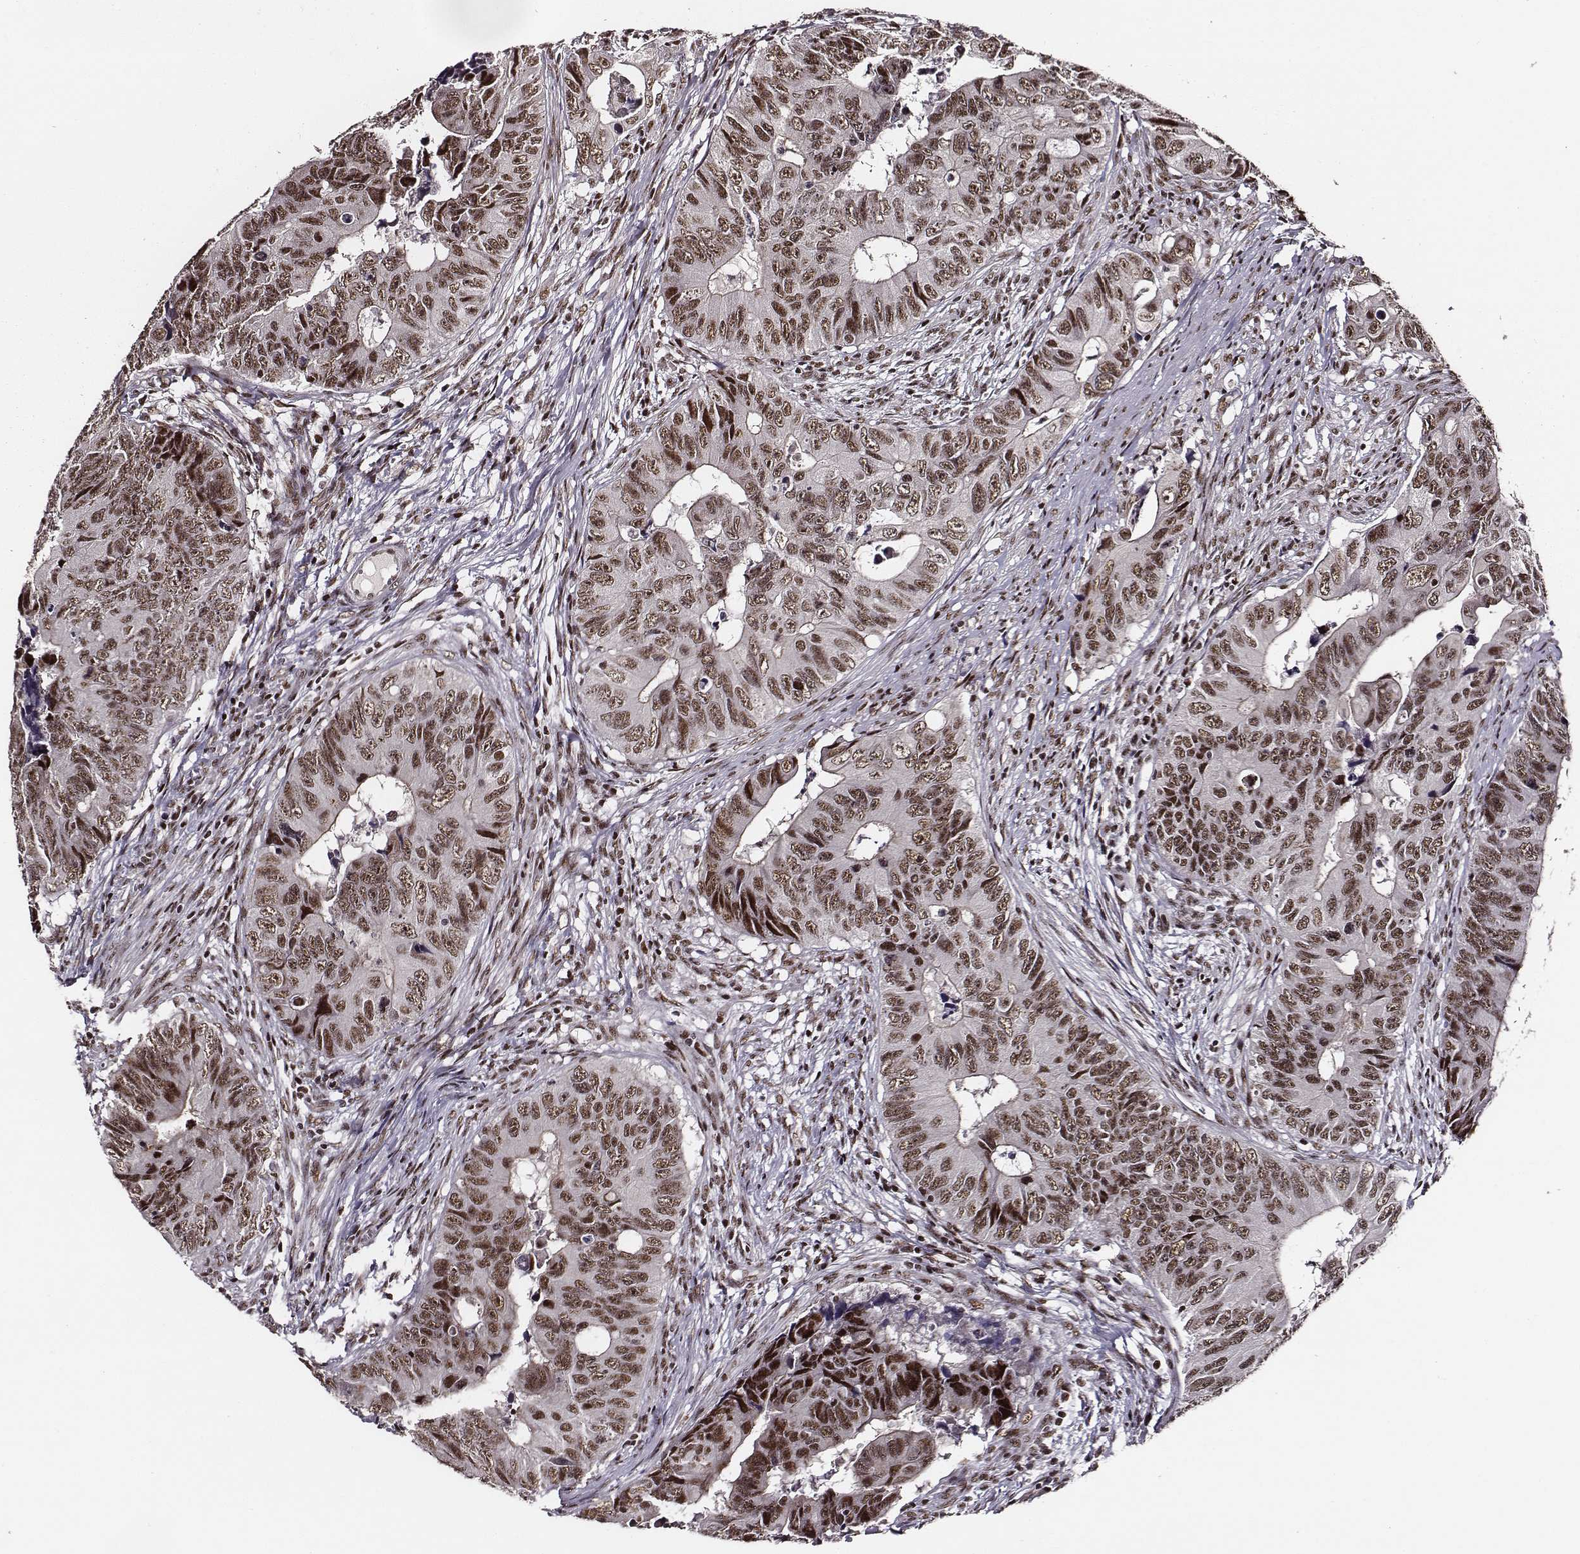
{"staining": {"intensity": "moderate", "quantity": ">75%", "location": "nuclear"}, "tissue": "colorectal cancer", "cell_type": "Tumor cells", "image_type": "cancer", "snomed": [{"axis": "morphology", "description": "Adenocarcinoma, NOS"}, {"axis": "topography", "description": "Colon"}], "caption": "Immunohistochemical staining of colorectal adenocarcinoma exhibits medium levels of moderate nuclear protein positivity in about >75% of tumor cells.", "gene": "PPARA", "patient": {"sex": "female", "age": 82}}